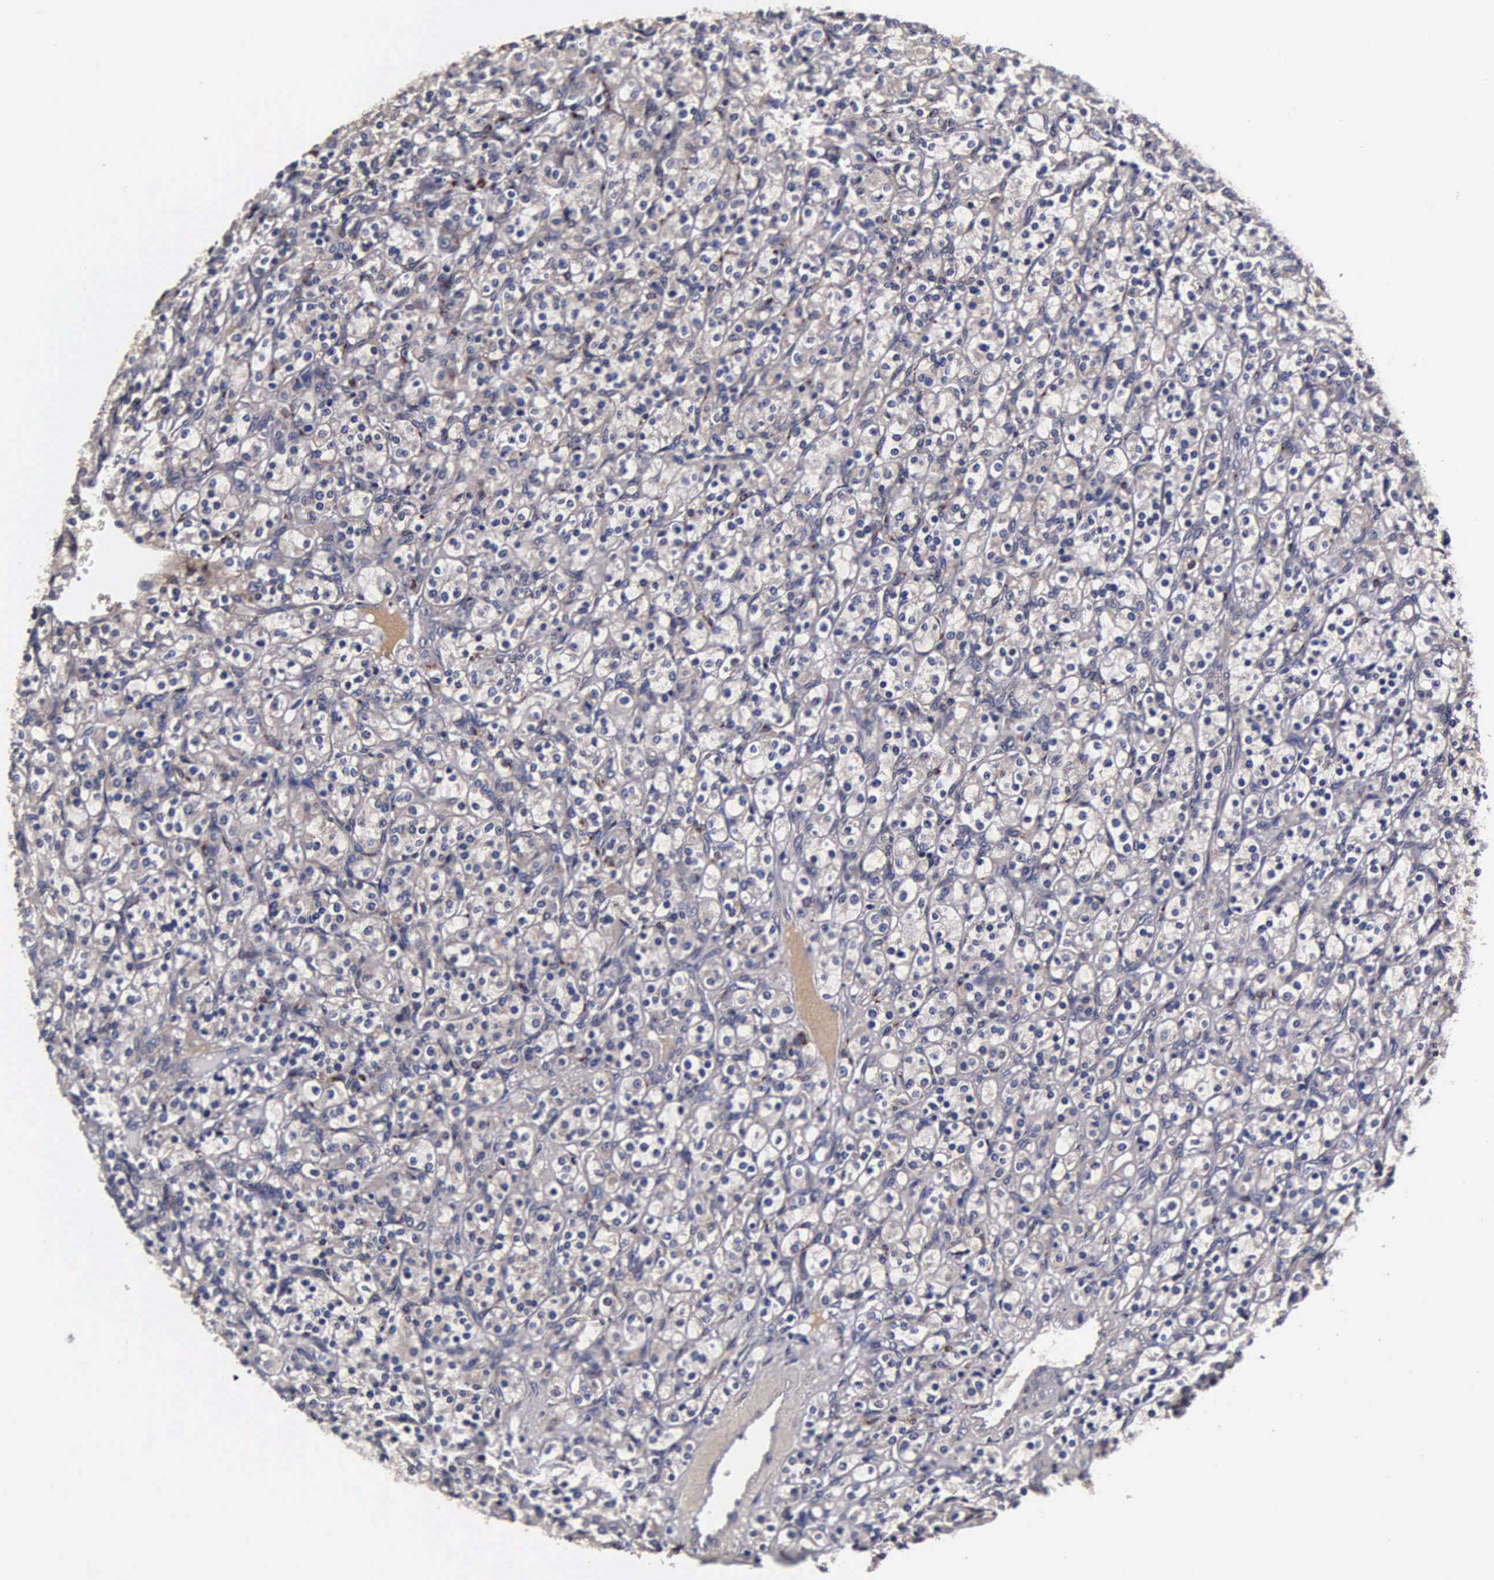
{"staining": {"intensity": "negative", "quantity": "none", "location": "none"}, "tissue": "renal cancer", "cell_type": "Tumor cells", "image_type": "cancer", "snomed": [{"axis": "morphology", "description": "Adenocarcinoma, NOS"}, {"axis": "topography", "description": "Kidney"}], "caption": "High power microscopy micrograph of an IHC photomicrograph of renal adenocarcinoma, revealing no significant positivity in tumor cells. (Brightfield microscopy of DAB IHC at high magnification).", "gene": "CST3", "patient": {"sex": "male", "age": 77}}